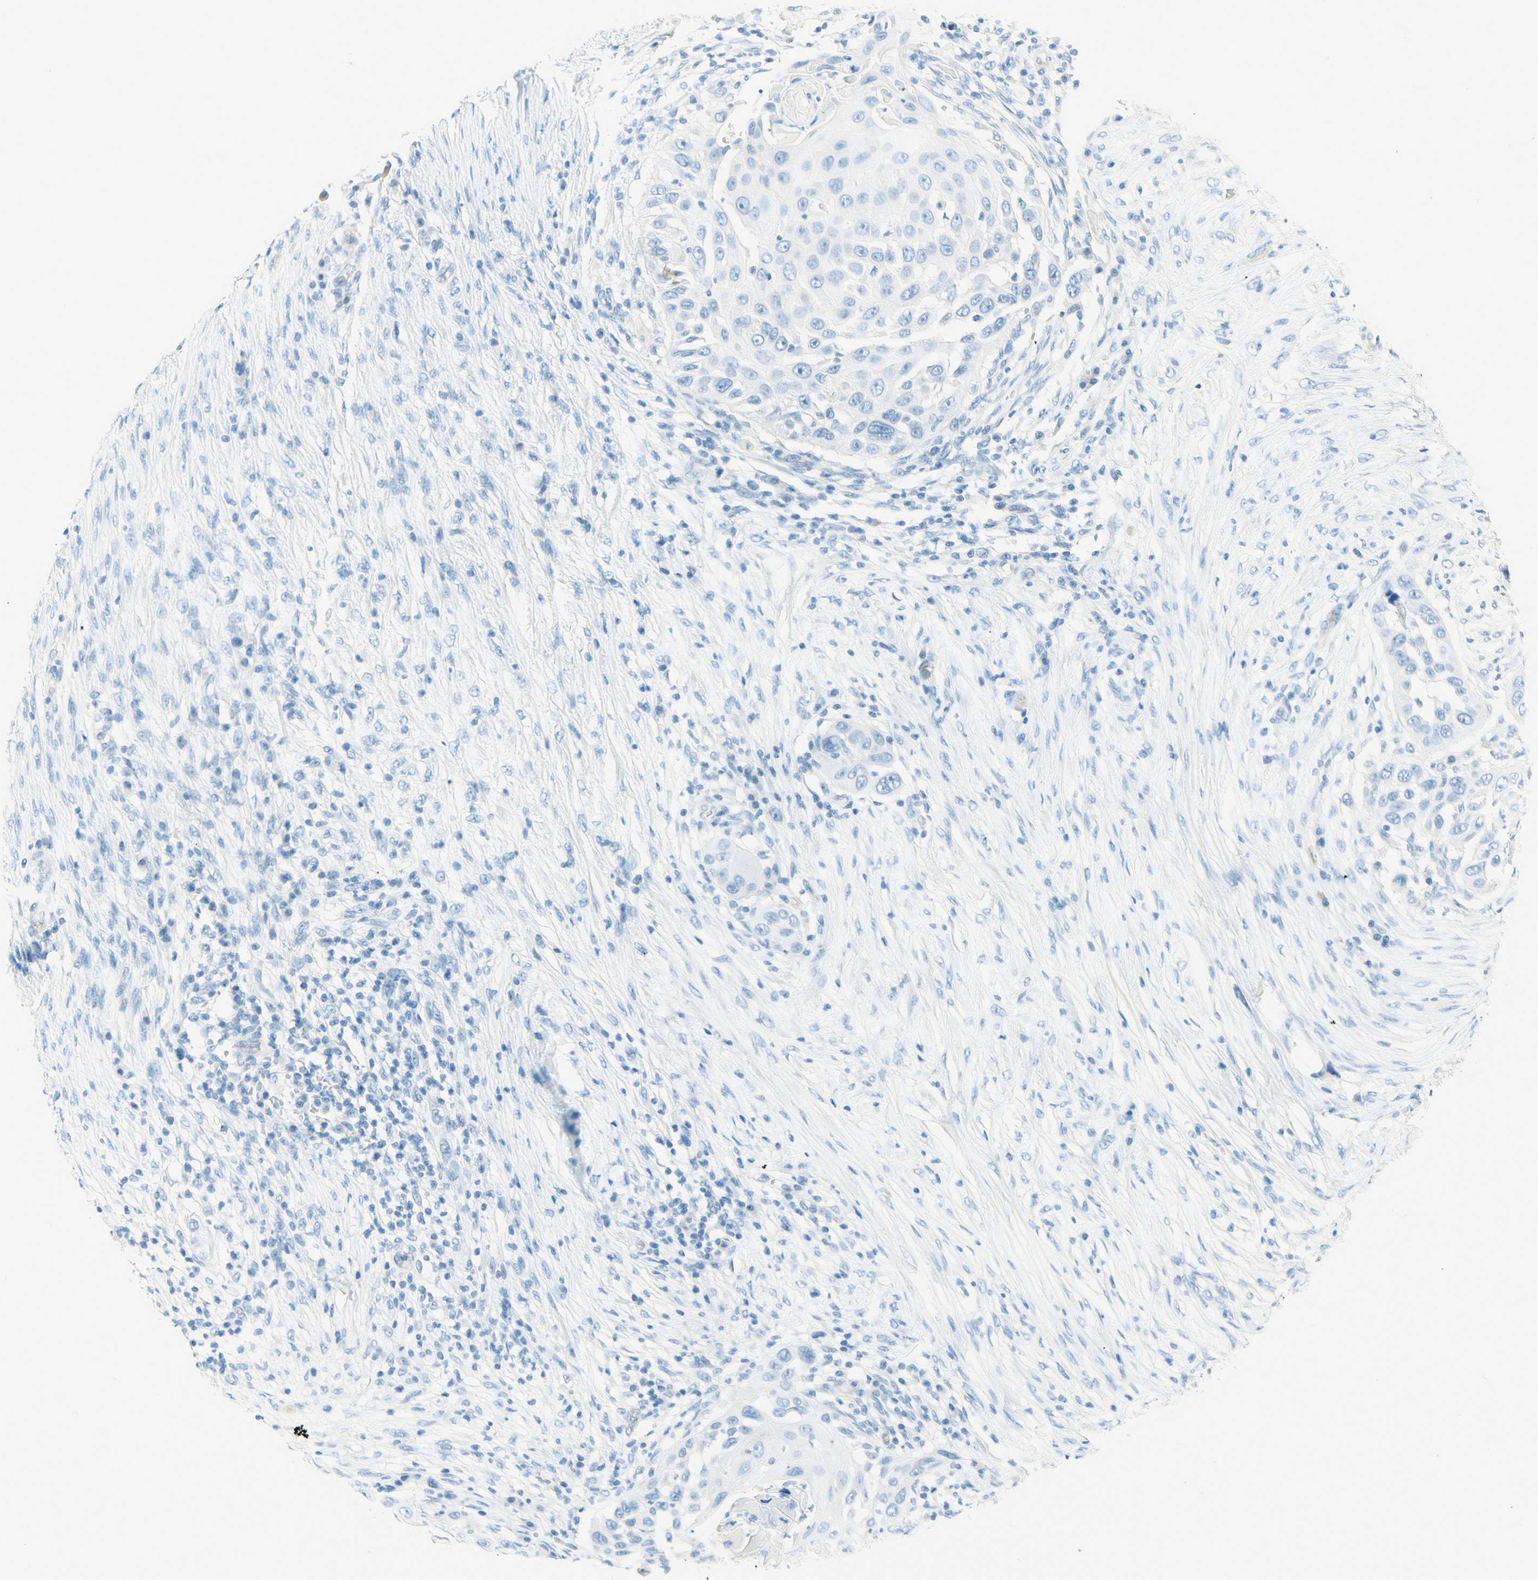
{"staining": {"intensity": "negative", "quantity": "none", "location": "none"}, "tissue": "skin cancer", "cell_type": "Tumor cells", "image_type": "cancer", "snomed": [{"axis": "morphology", "description": "Squamous cell carcinoma, NOS"}, {"axis": "topography", "description": "Skin"}], "caption": "Protein analysis of skin cancer (squamous cell carcinoma) shows no significant staining in tumor cells.", "gene": "TMEM132D", "patient": {"sex": "female", "age": 44}}